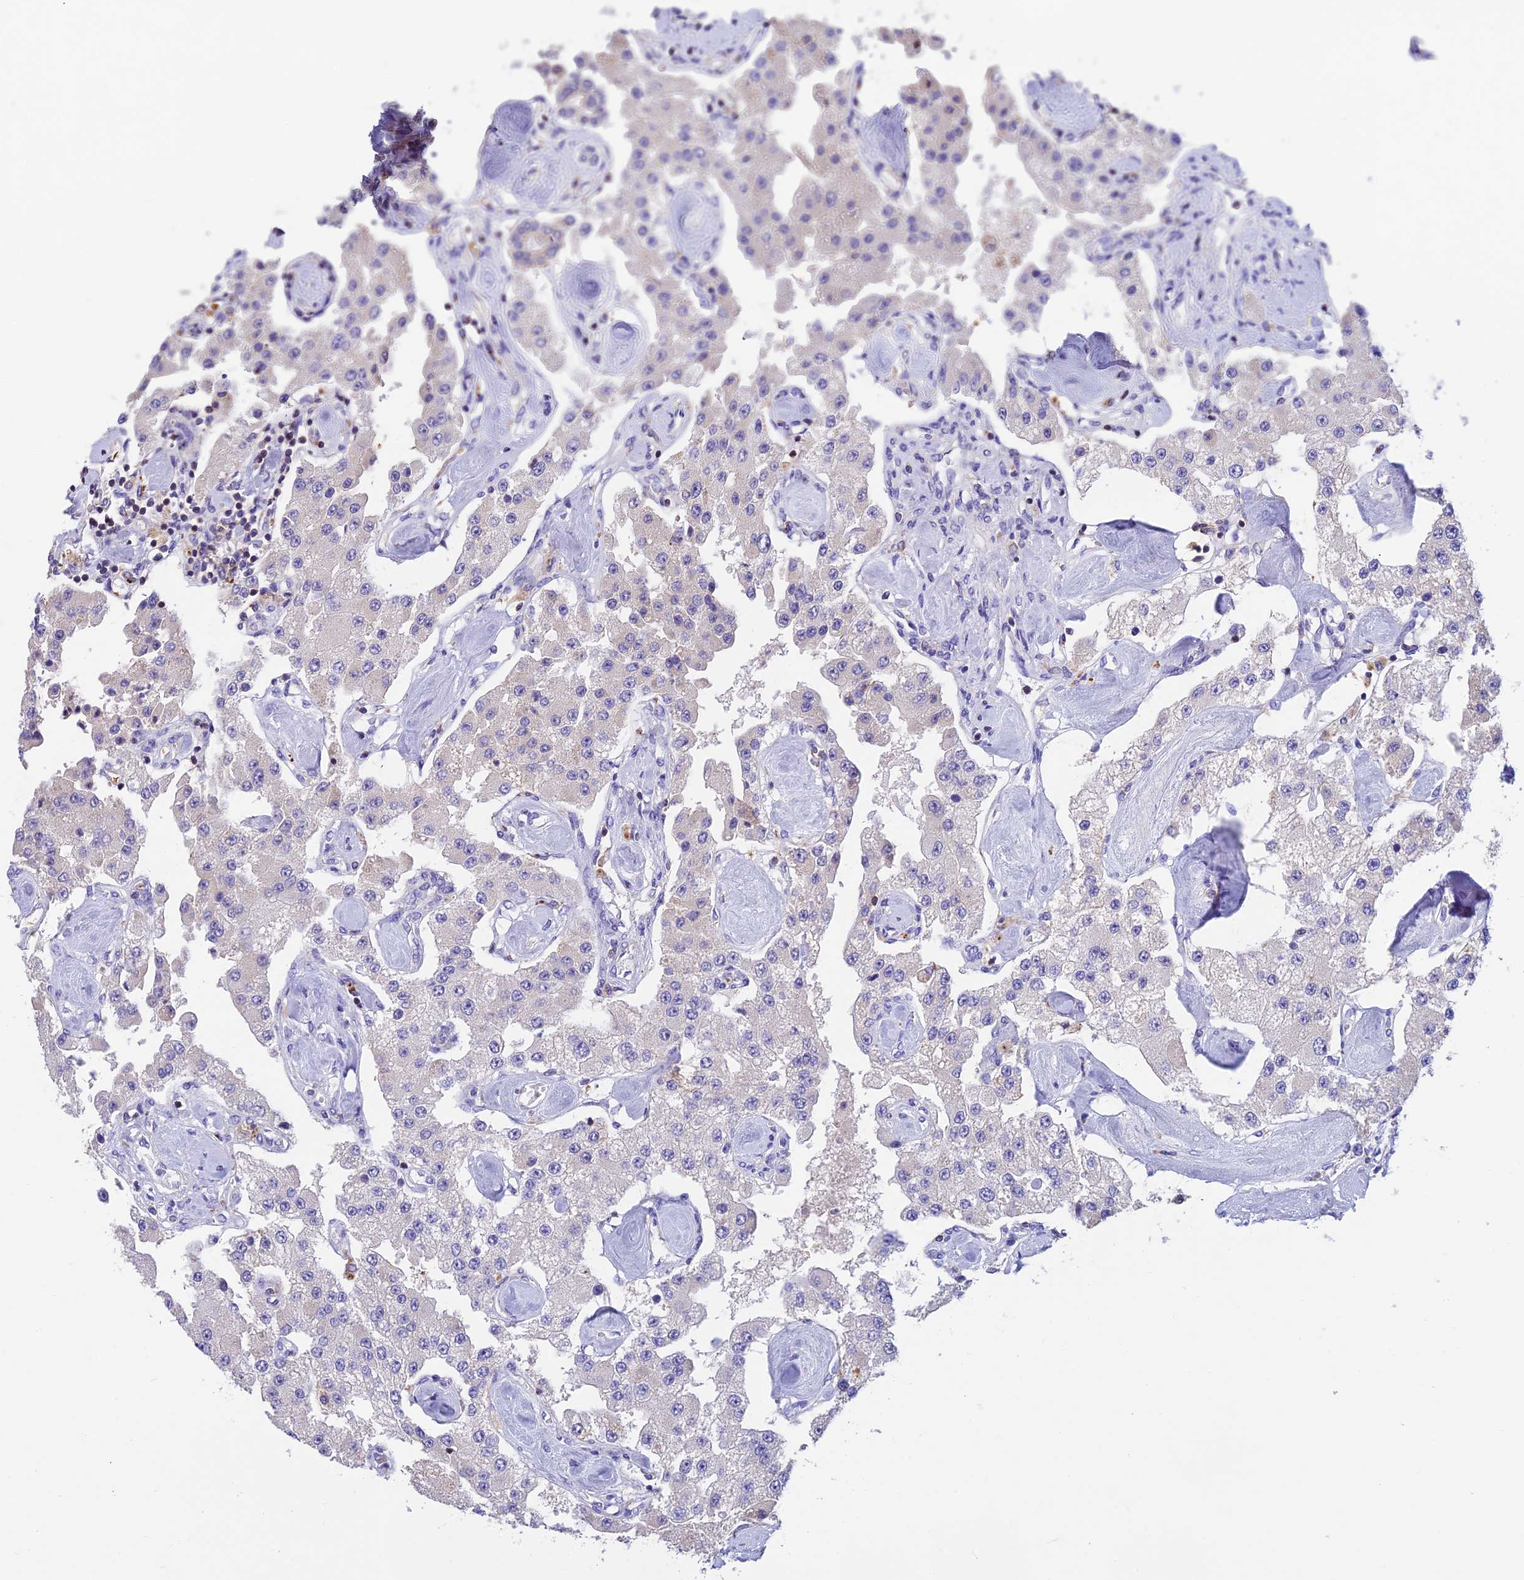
{"staining": {"intensity": "negative", "quantity": "none", "location": "none"}, "tissue": "carcinoid", "cell_type": "Tumor cells", "image_type": "cancer", "snomed": [{"axis": "morphology", "description": "Carcinoid, malignant, NOS"}, {"axis": "topography", "description": "Pancreas"}], "caption": "Malignant carcinoid was stained to show a protein in brown. There is no significant positivity in tumor cells.", "gene": "LPXN", "patient": {"sex": "male", "age": 41}}